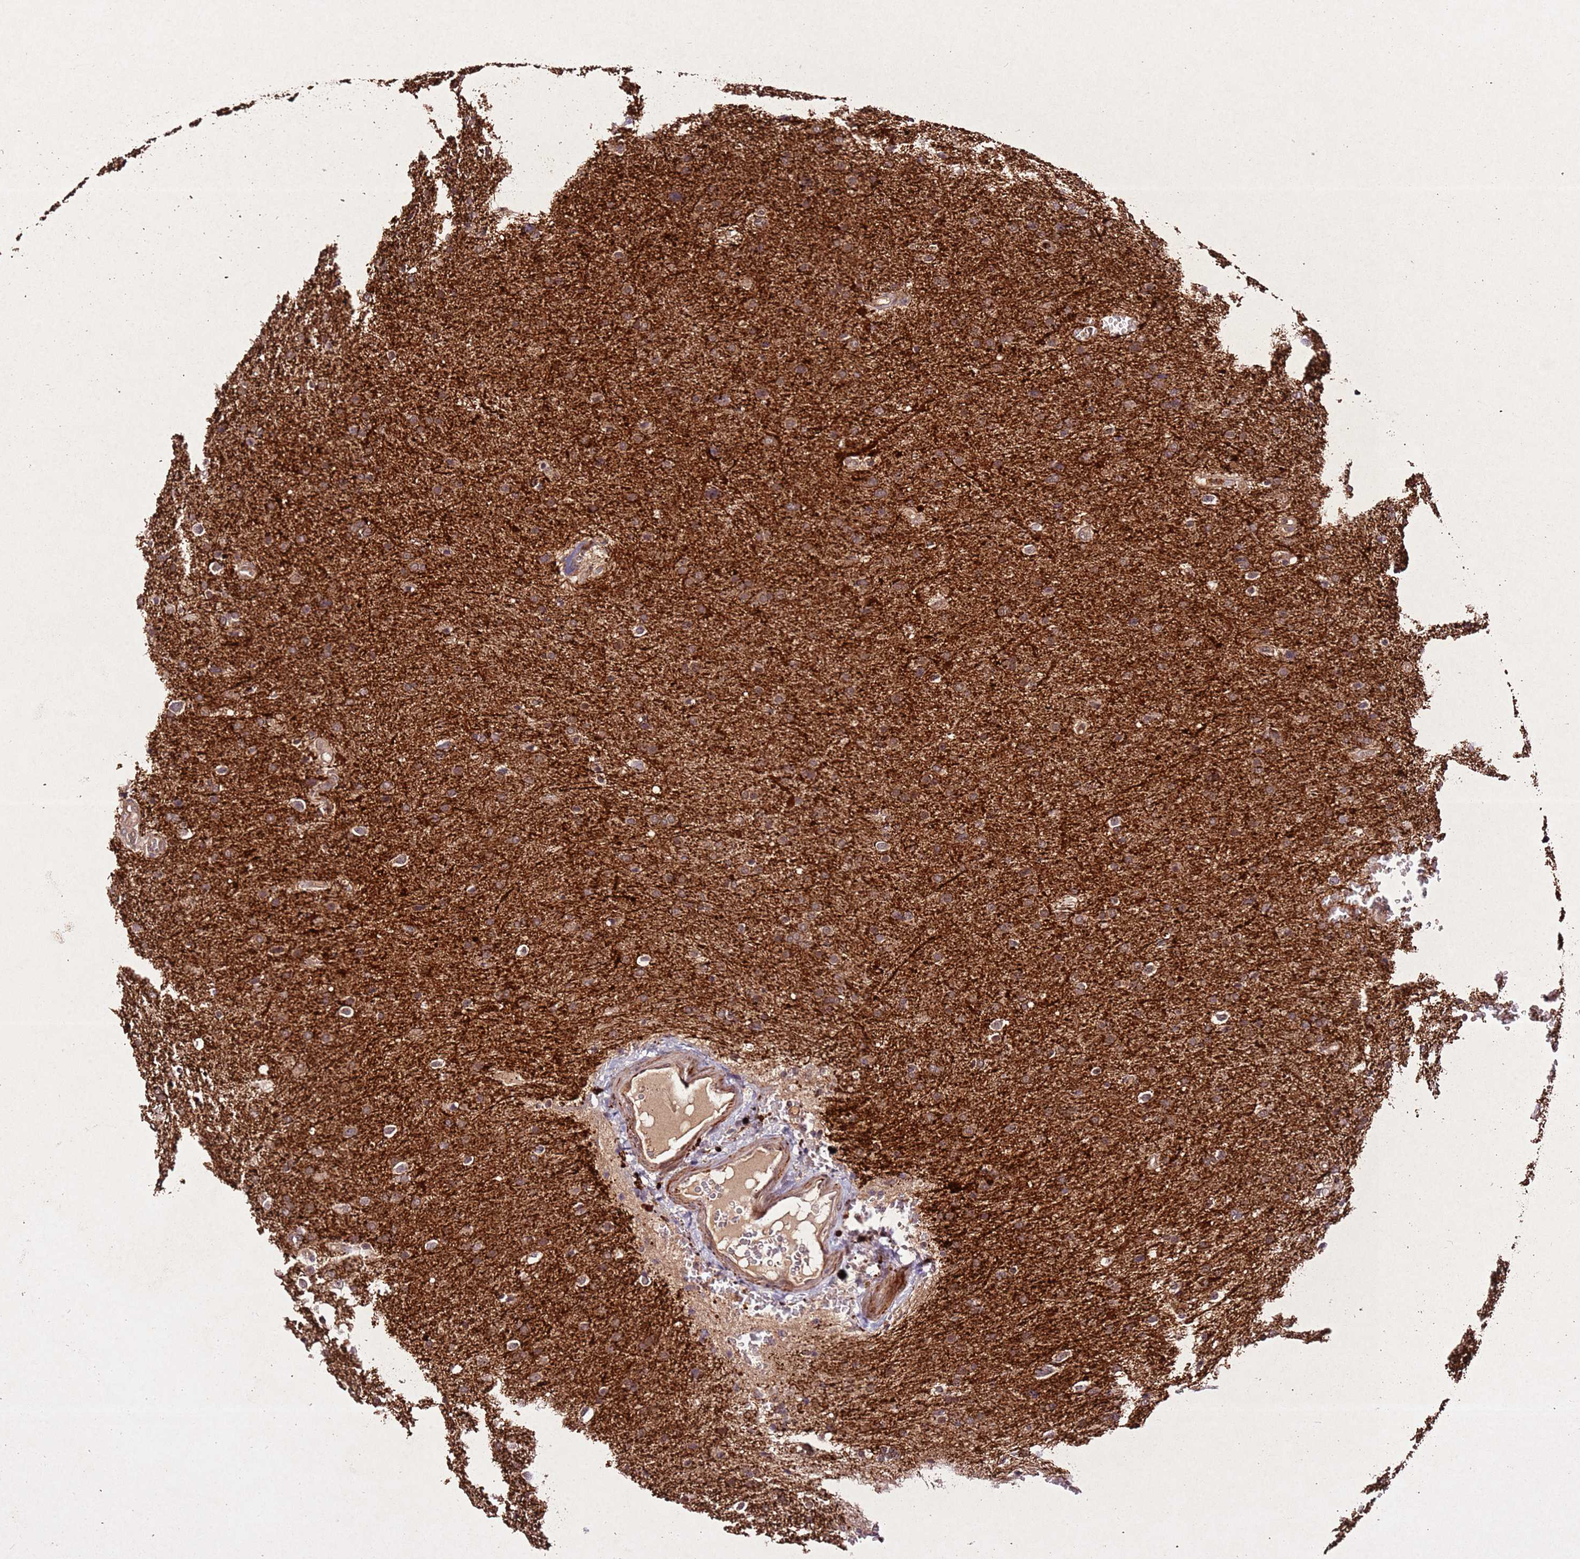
{"staining": {"intensity": "weak", "quantity": ">75%", "location": "cytoplasmic/membranous"}, "tissue": "glioma", "cell_type": "Tumor cells", "image_type": "cancer", "snomed": [{"axis": "morphology", "description": "Glioma, malignant, Low grade"}, {"axis": "topography", "description": "Brain"}], "caption": "The image exhibits a brown stain indicating the presence of a protein in the cytoplasmic/membranous of tumor cells in malignant glioma (low-grade).", "gene": "PTMA", "patient": {"sex": "female", "age": 32}}